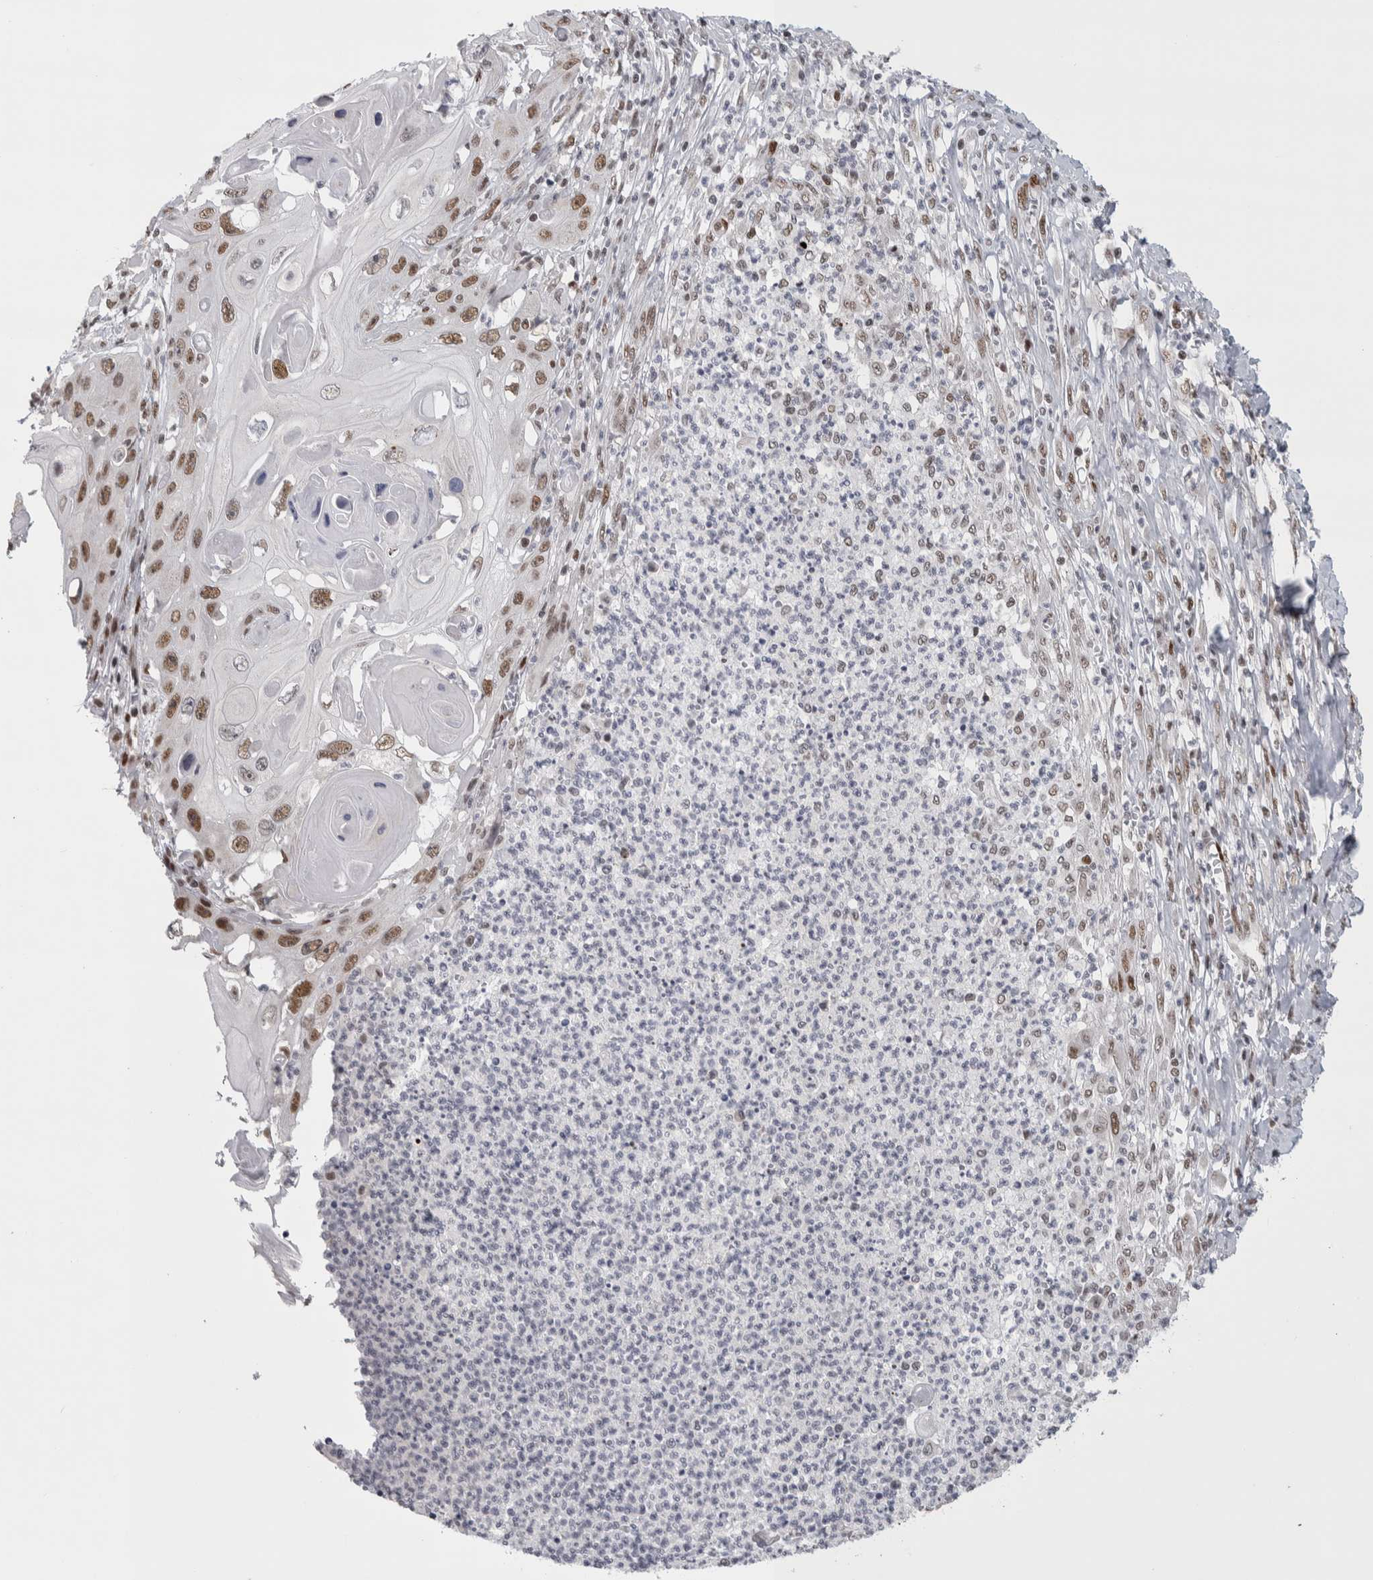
{"staining": {"intensity": "moderate", "quantity": ">75%", "location": "nuclear"}, "tissue": "skin cancer", "cell_type": "Tumor cells", "image_type": "cancer", "snomed": [{"axis": "morphology", "description": "Squamous cell carcinoma, NOS"}, {"axis": "topography", "description": "Skin"}], "caption": "Tumor cells reveal medium levels of moderate nuclear positivity in about >75% of cells in skin squamous cell carcinoma. The staining was performed using DAB, with brown indicating positive protein expression. Nuclei are stained blue with hematoxylin.", "gene": "HEXIM2", "patient": {"sex": "male", "age": 55}}